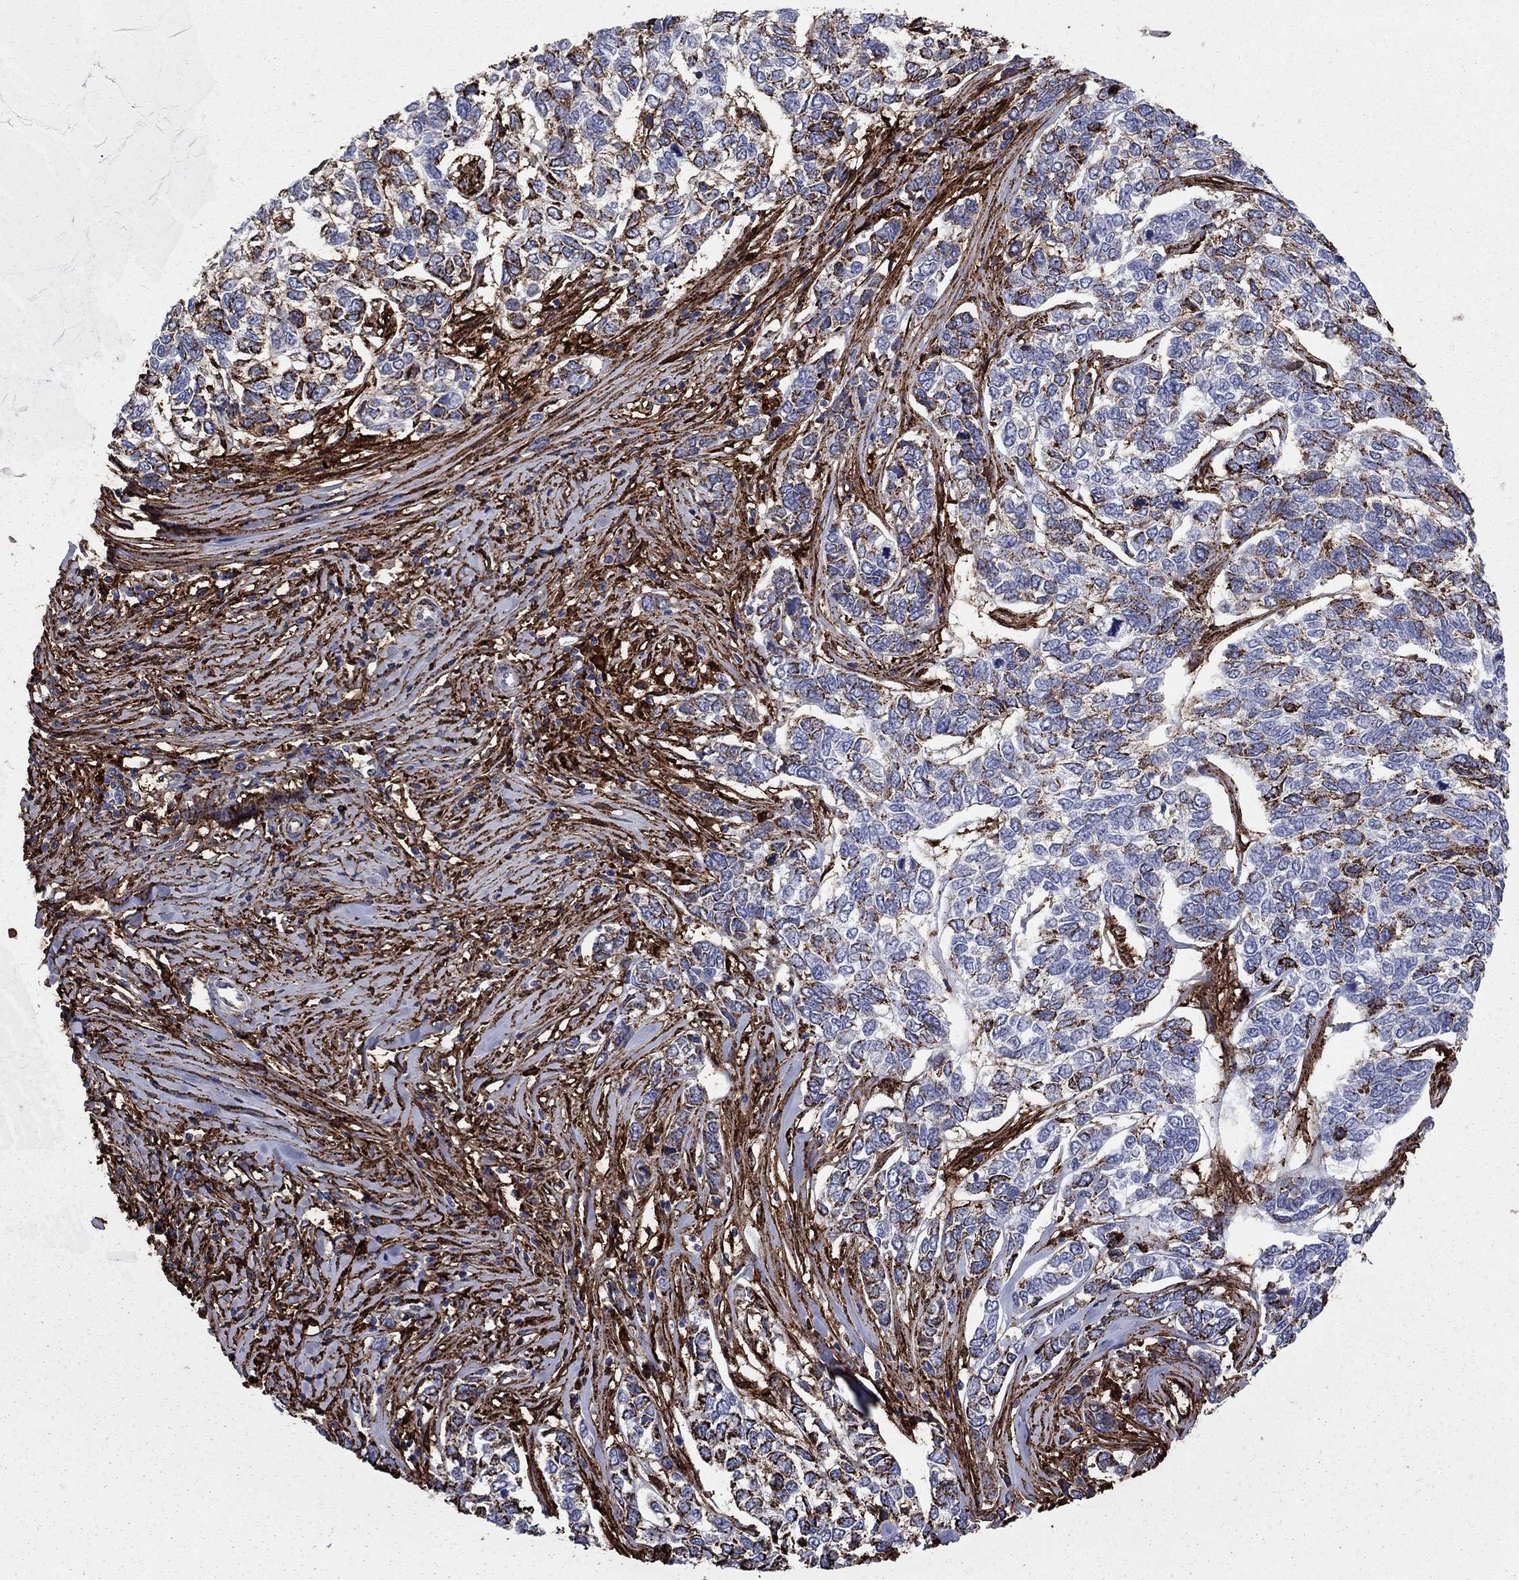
{"staining": {"intensity": "moderate", "quantity": "<25%", "location": "cytoplasmic/membranous"}, "tissue": "skin cancer", "cell_type": "Tumor cells", "image_type": "cancer", "snomed": [{"axis": "morphology", "description": "Basal cell carcinoma"}, {"axis": "topography", "description": "Skin"}], "caption": "Tumor cells exhibit moderate cytoplasmic/membranous staining in approximately <25% of cells in skin cancer.", "gene": "PLAU", "patient": {"sex": "female", "age": 65}}